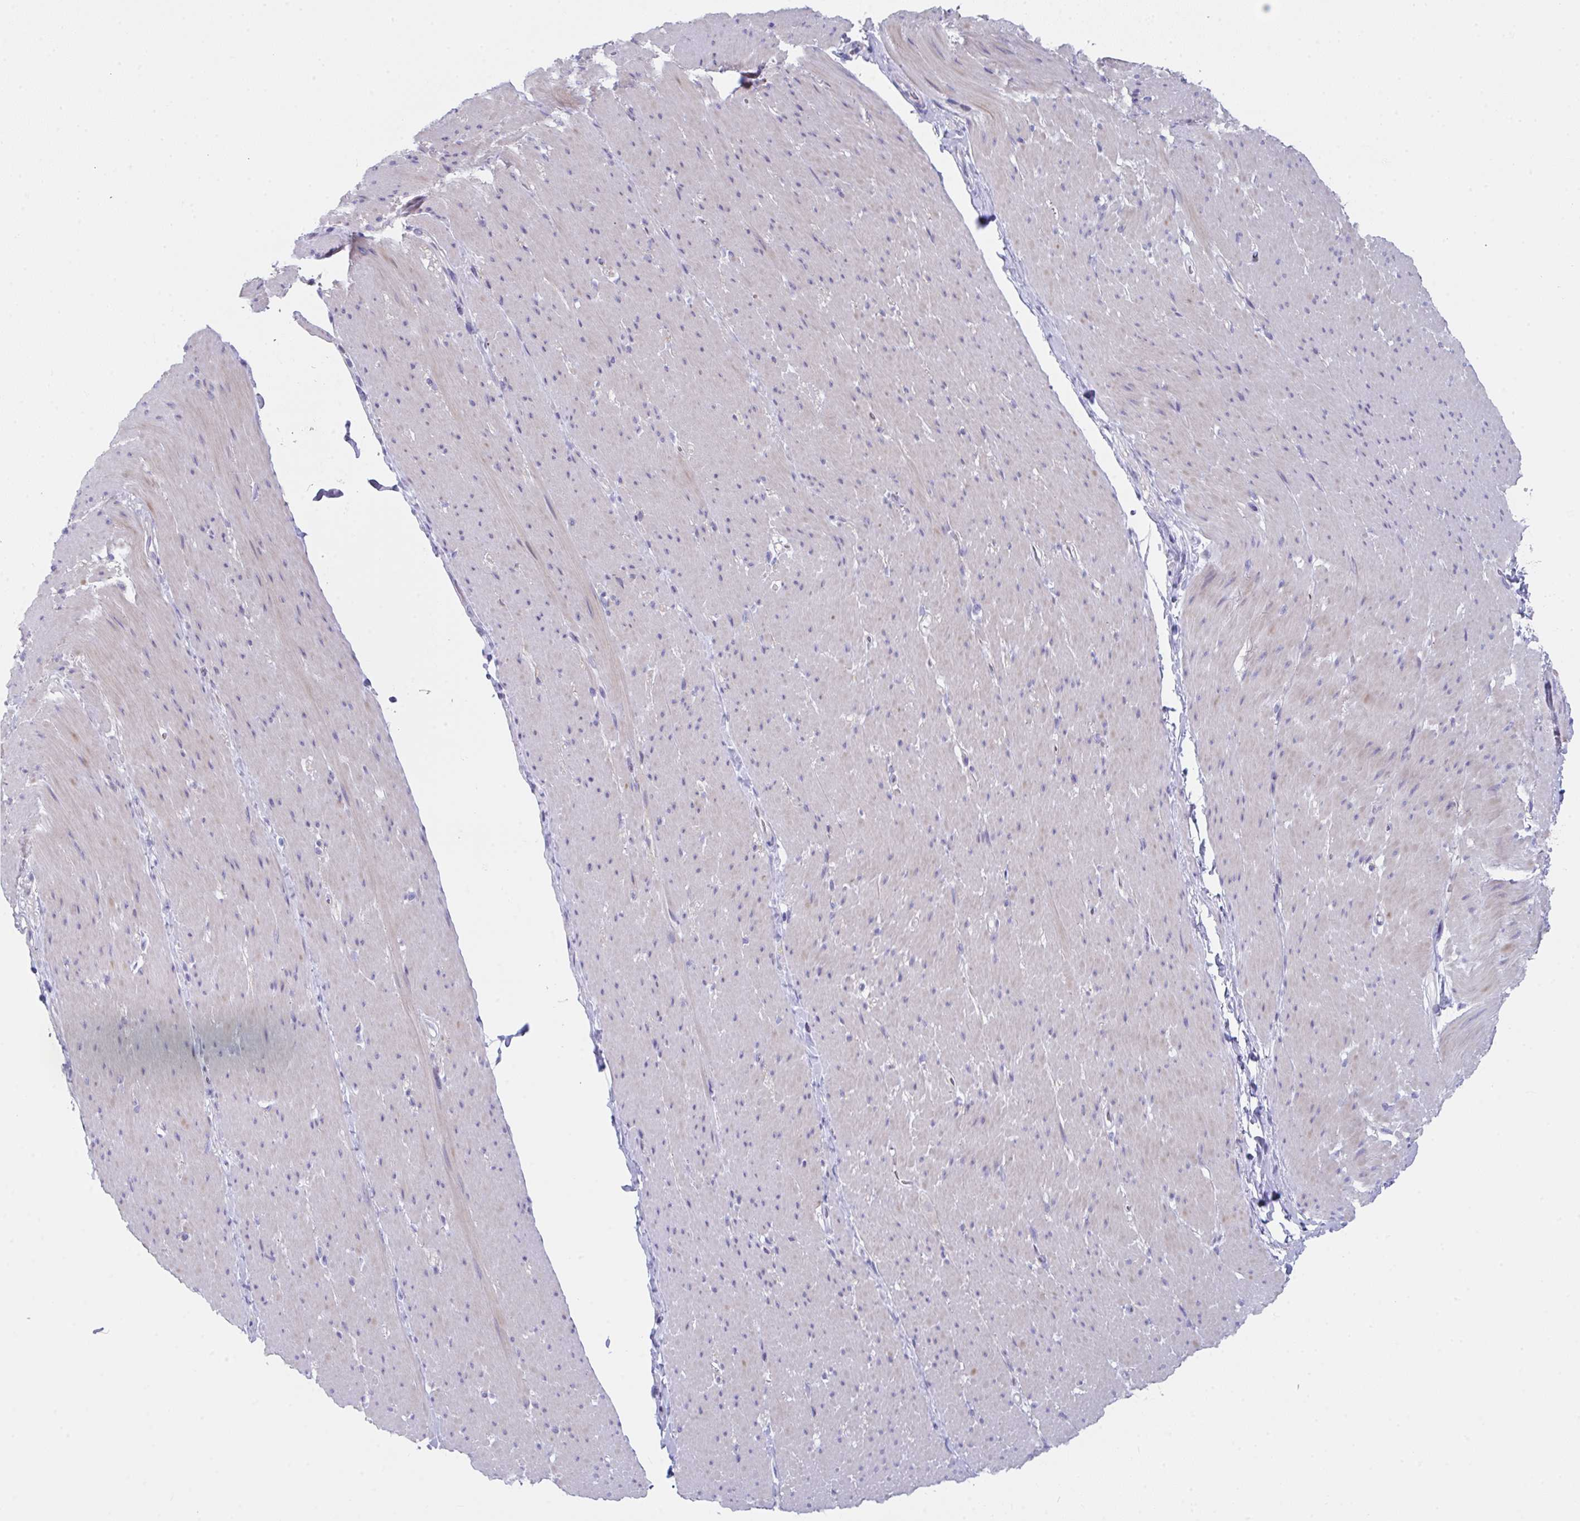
{"staining": {"intensity": "moderate", "quantity": "<25%", "location": "cytoplasmic/membranous"}, "tissue": "smooth muscle", "cell_type": "Smooth muscle cells", "image_type": "normal", "snomed": [{"axis": "morphology", "description": "Normal tissue, NOS"}, {"axis": "topography", "description": "Smooth muscle"}, {"axis": "topography", "description": "Rectum"}], "caption": "Immunohistochemical staining of normal human smooth muscle displays moderate cytoplasmic/membranous protein staining in about <25% of smooth muscle cells.", "gene": "FBXO47", "patient": {"sex": "male", "age": 53}}